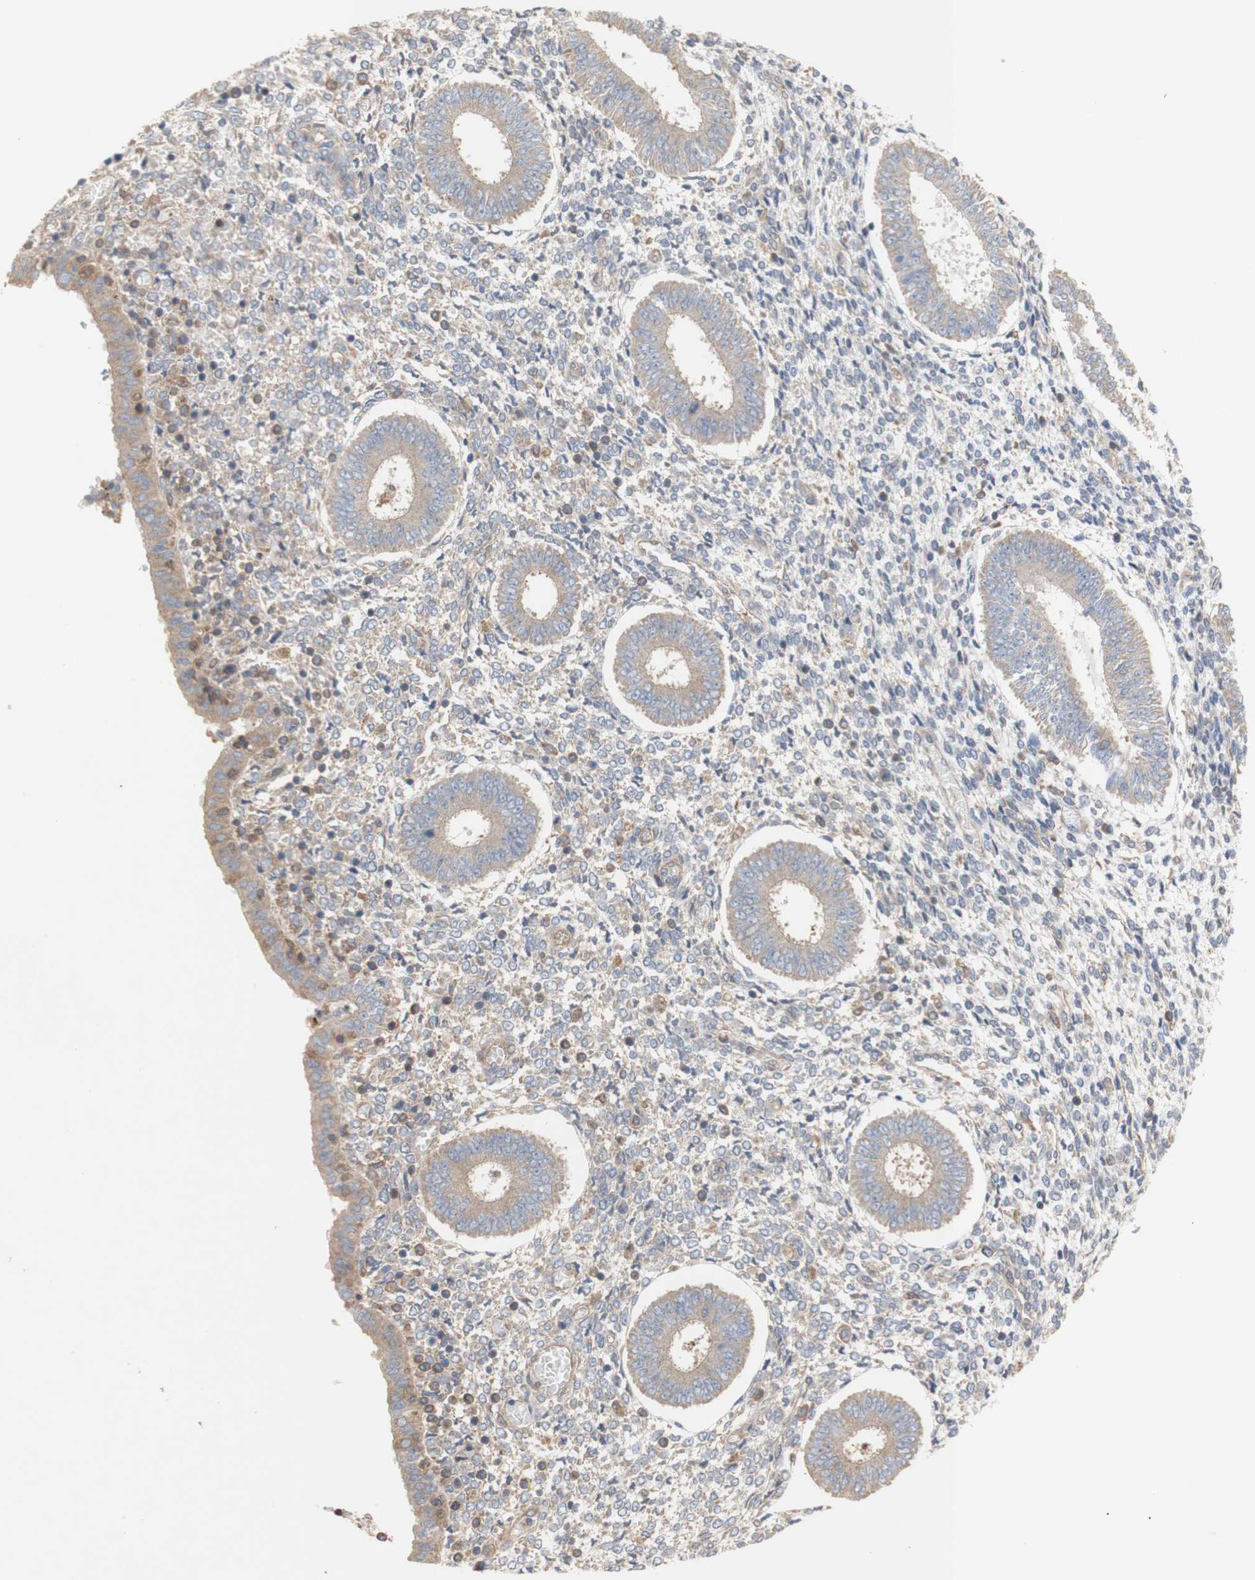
{"staining": {"intensity": "weak", "quantity": ">75%", "location": "cytoplasmic/membranous"}, "tissue": "endometrium", "cell_type": "Cells in endometrial stroma", "image_type": "normal", "snomed": [{"axis": "morphology", "description": "Normal tissue, NOS"}, {"axis": "topography", "description": "Endometrium"}], "caption": "Immunohistochemical staining of normal endometrium demonstrates >75% levels of weak cytoplasmic/membranous protein positivity in about >75% of cells in endometrial stroma.", "gene": "IKBKG", "patient": {"sex": "female", "age": 35}}